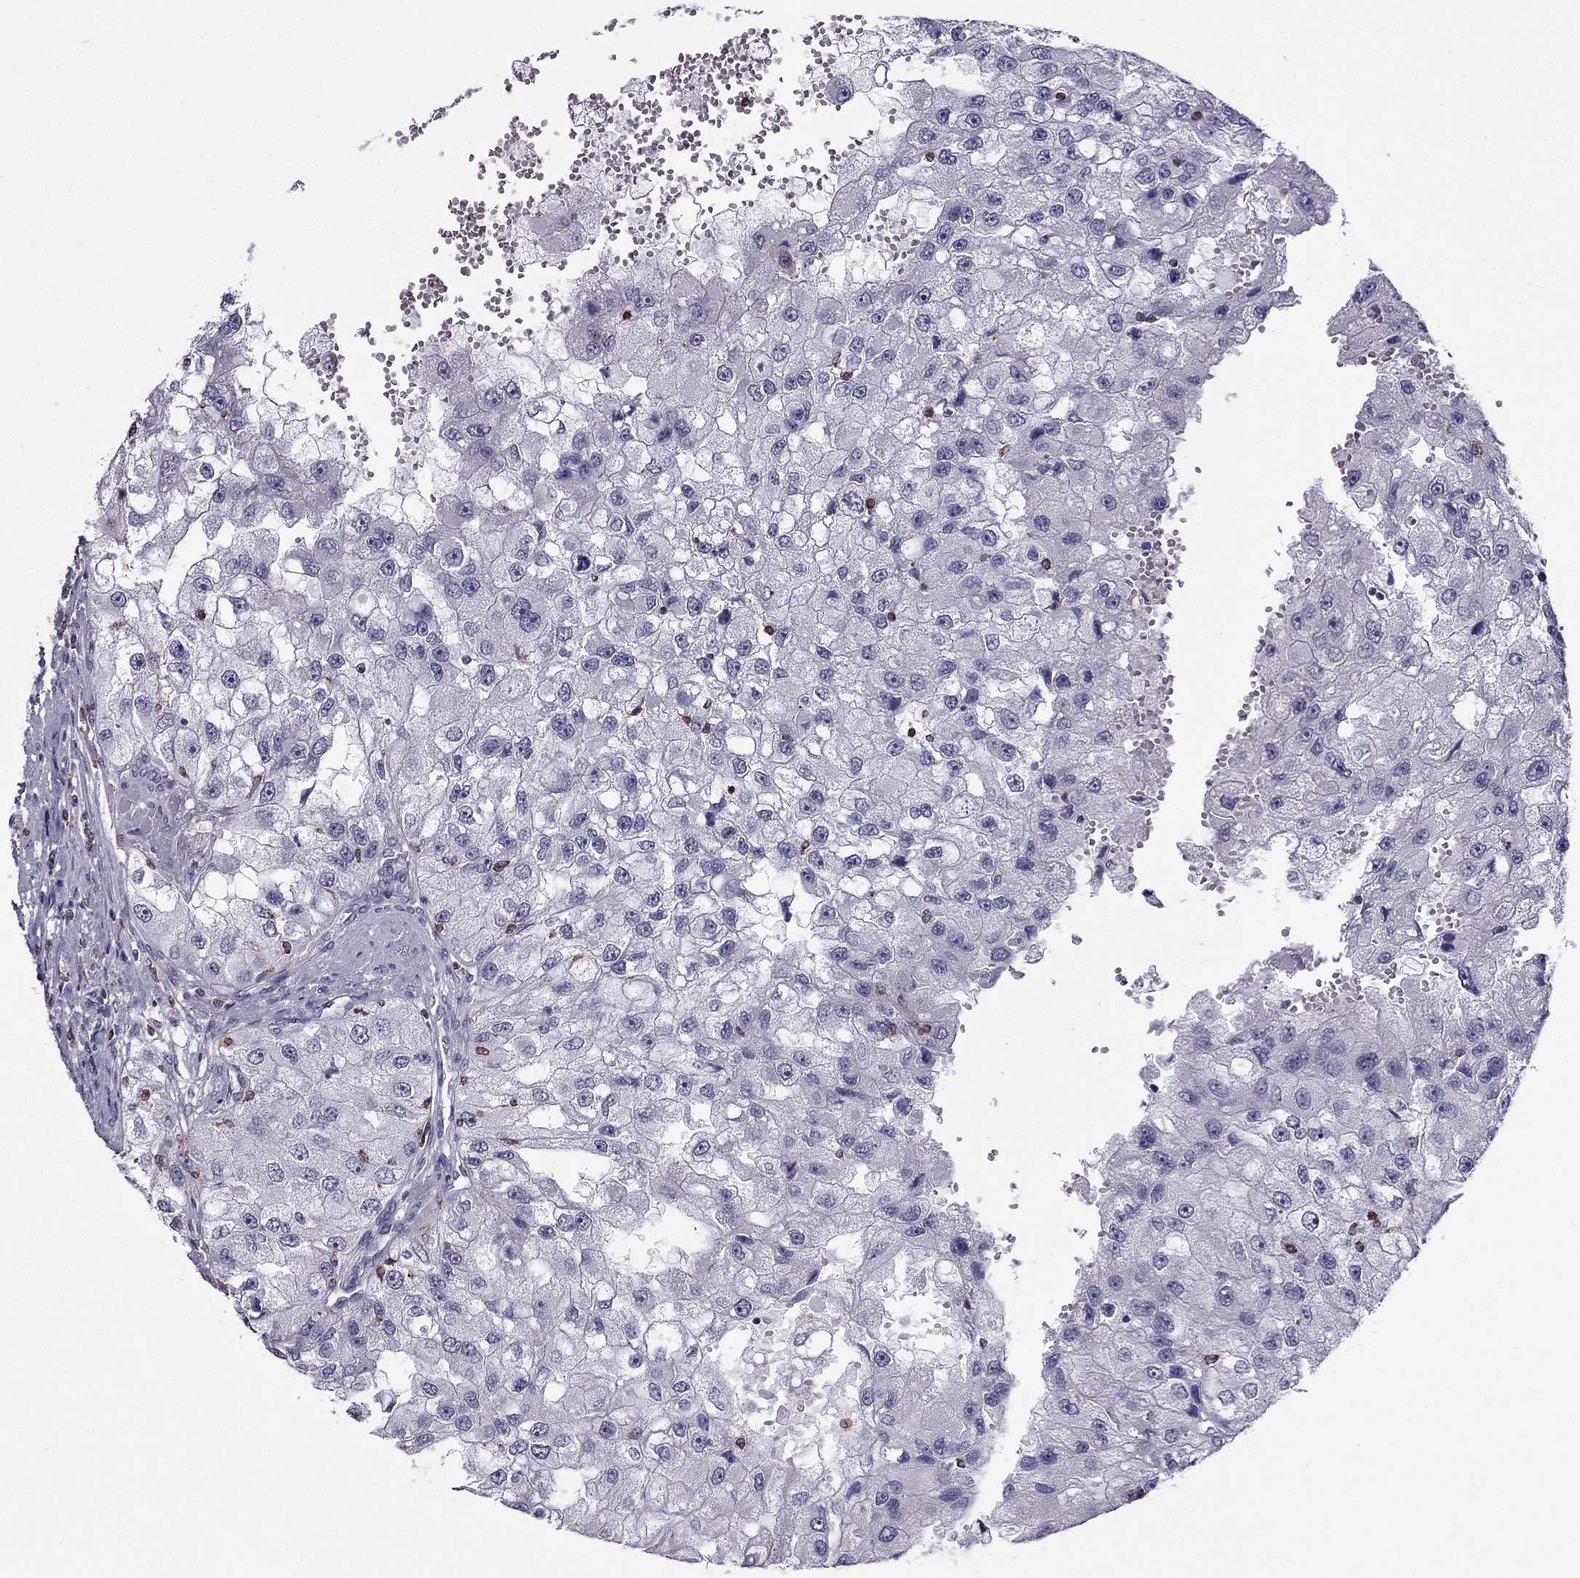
{"staining": {"intensity": "negative", "quantity": "none", "location": "none"}, "tissue": "renal cancer", "cell_type": "Tumor cells", "image_type": "cancer", "snomed": [{"axis": "morphology", "description": "Adenocarcinoma, NOS"}, {"axis": "topography", "description": "Kidney"}], "caption": "Protein analysis of renal cancer displays no significant expression in tumor cells.", "gene": "CCK", "patient": {"sex": "male", "age": 63}}